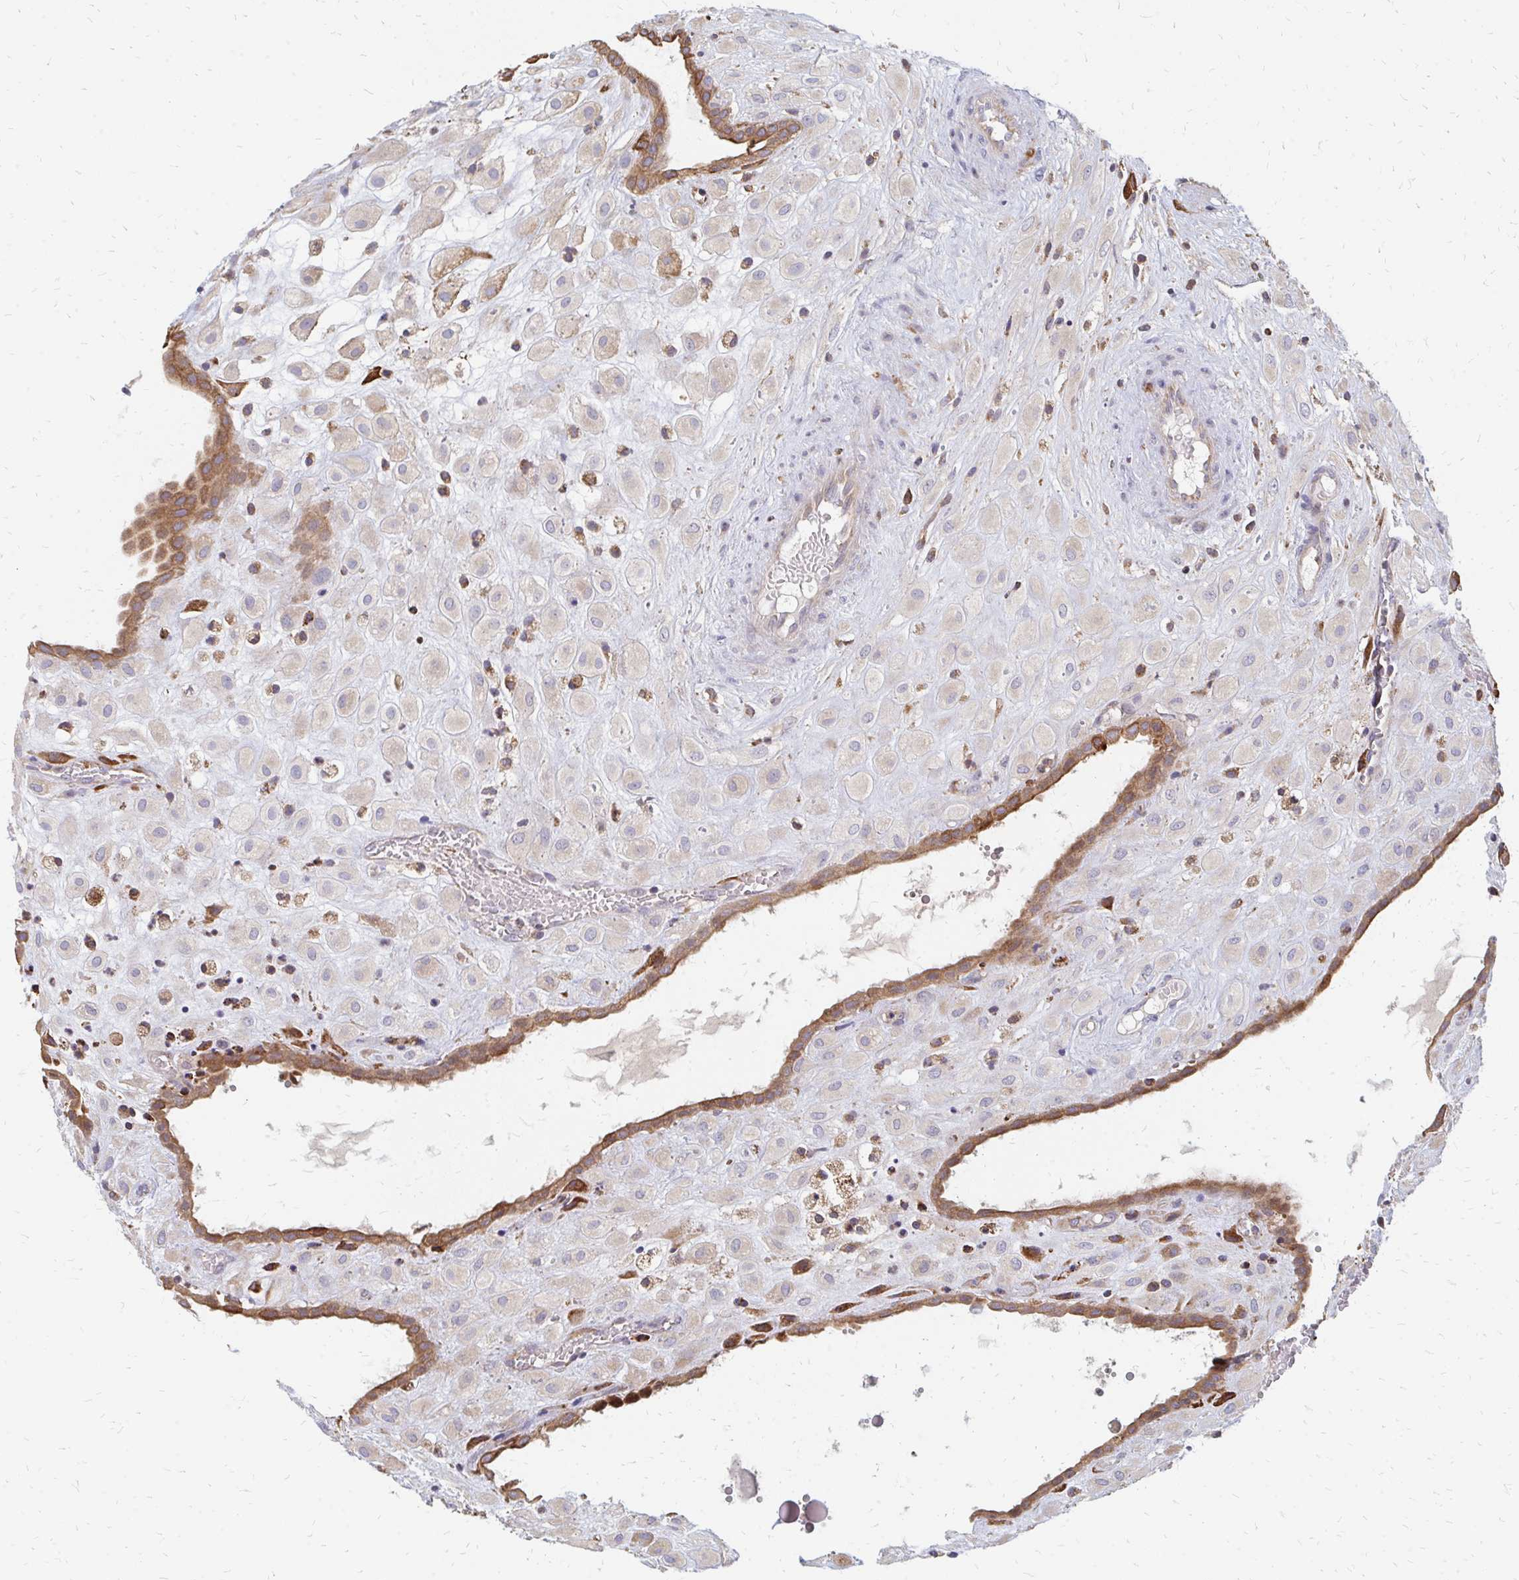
{"staining": {"intensity": "negative", "quantity": "none", "location": "none"}, "tissue": "placenta", "cell_type": "Decidual cells", "image_type": "normal", "snomed": [{"axis": "morphology", "description": "Normal tissue, NOS"}, {"axis": "topography", "description": "Placenta"}], "caption": "There is no significant positivity in decidual cells of placenta. (DAB IHC, high magnification).", "gene": "PPP1R13L", "patient": {"sex": "female", "age": 24}}